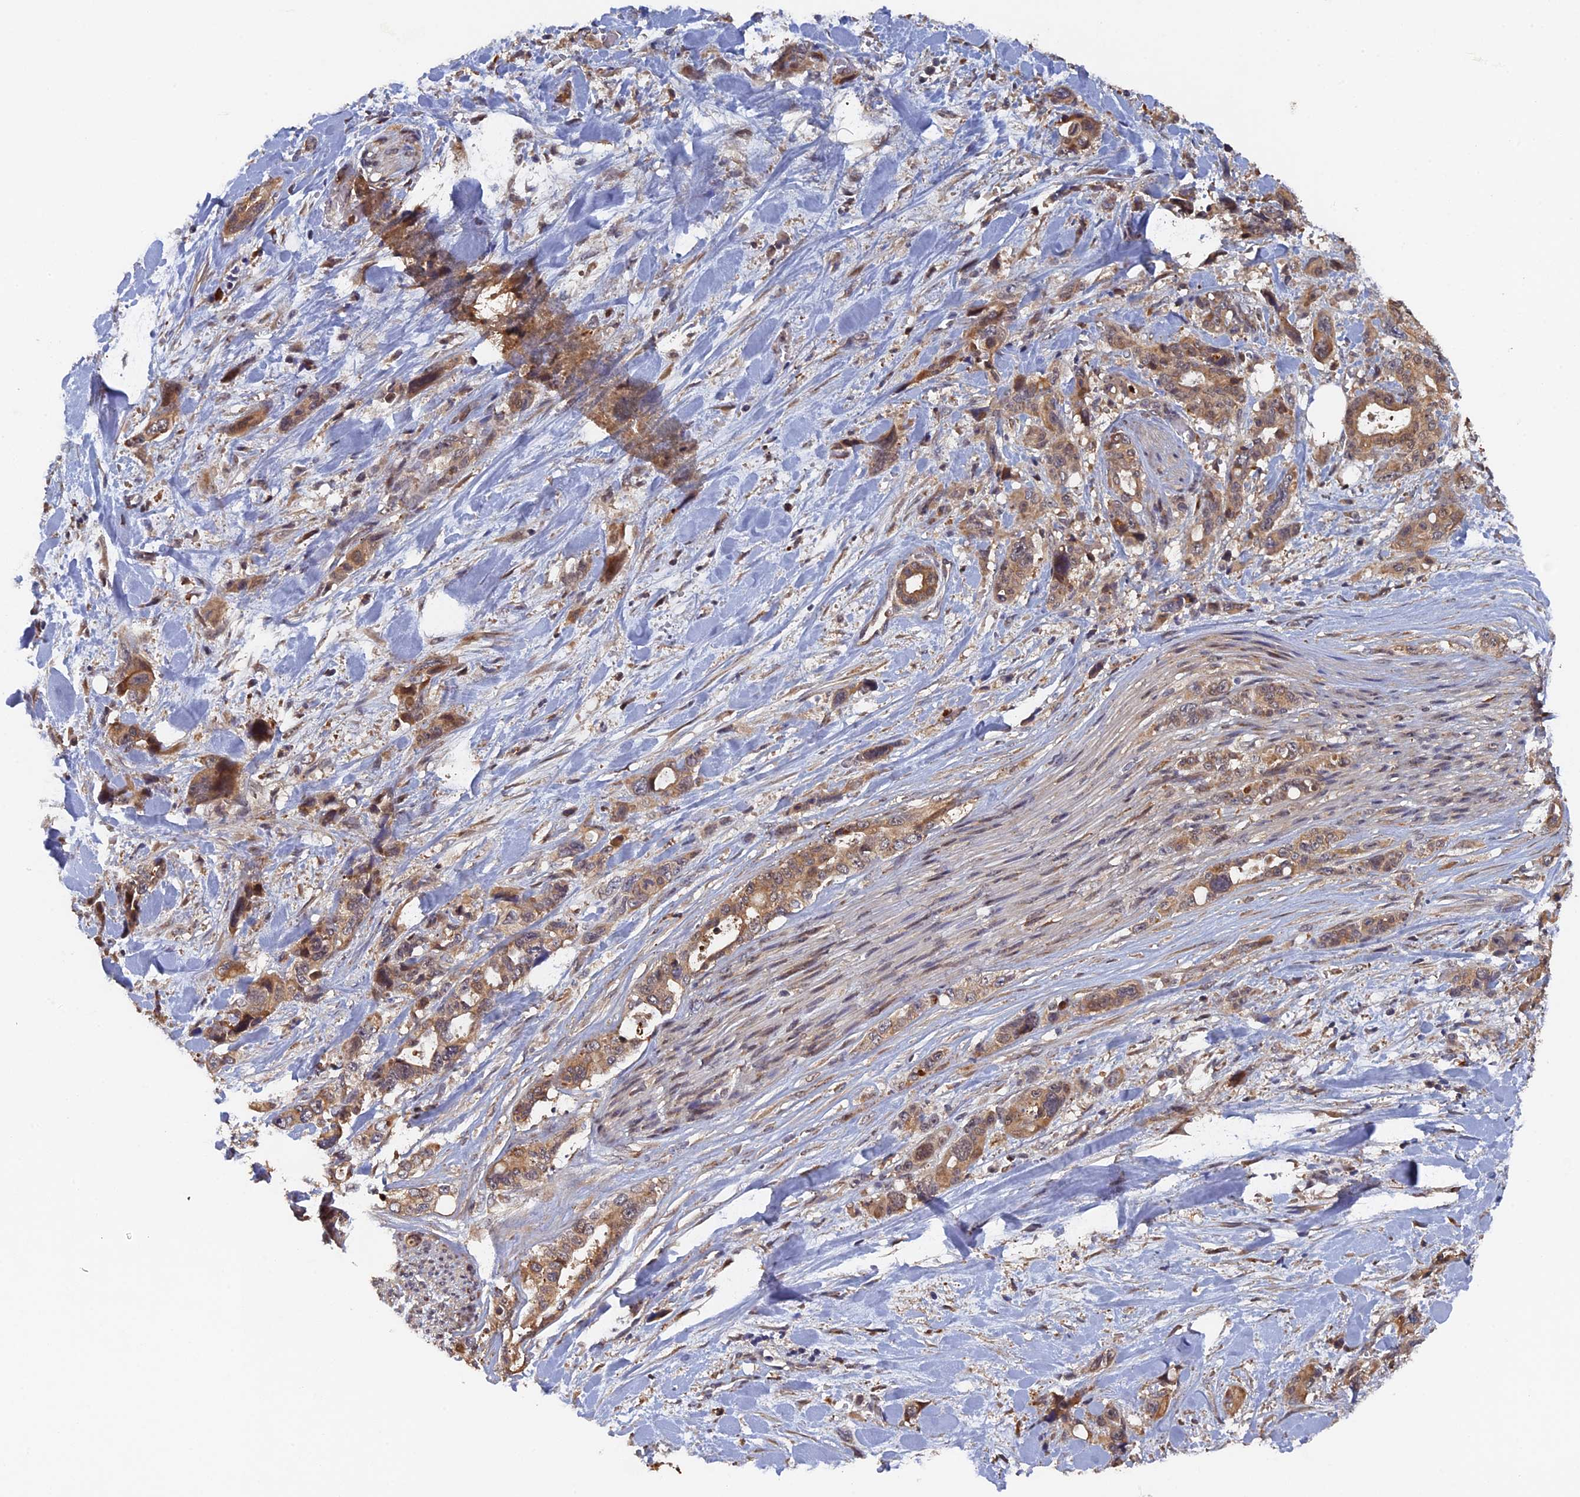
{"staining": {"intensity": "moderate", "quantity": ">75%", "location": "cytoplasmic/membranous,nuclear"}, "tissue": "pancreatic cancer", "cell_type": "Tumor cells", "image_type": "cancer", "snomed": [{"axis": "morphology", "description": "Adenocarcinoma, NOS"}, {"axis": "topography", "description": "Pancreas"}], "caption": "Immunohistochemical staining of human pancreatic cancer reveals moderate cytoplasmic/membranous and nuclear protein staining in approximately >75% of tumor cells.", "gene": "VPS37C", "patient": {"sex": "male", "age": 46}}